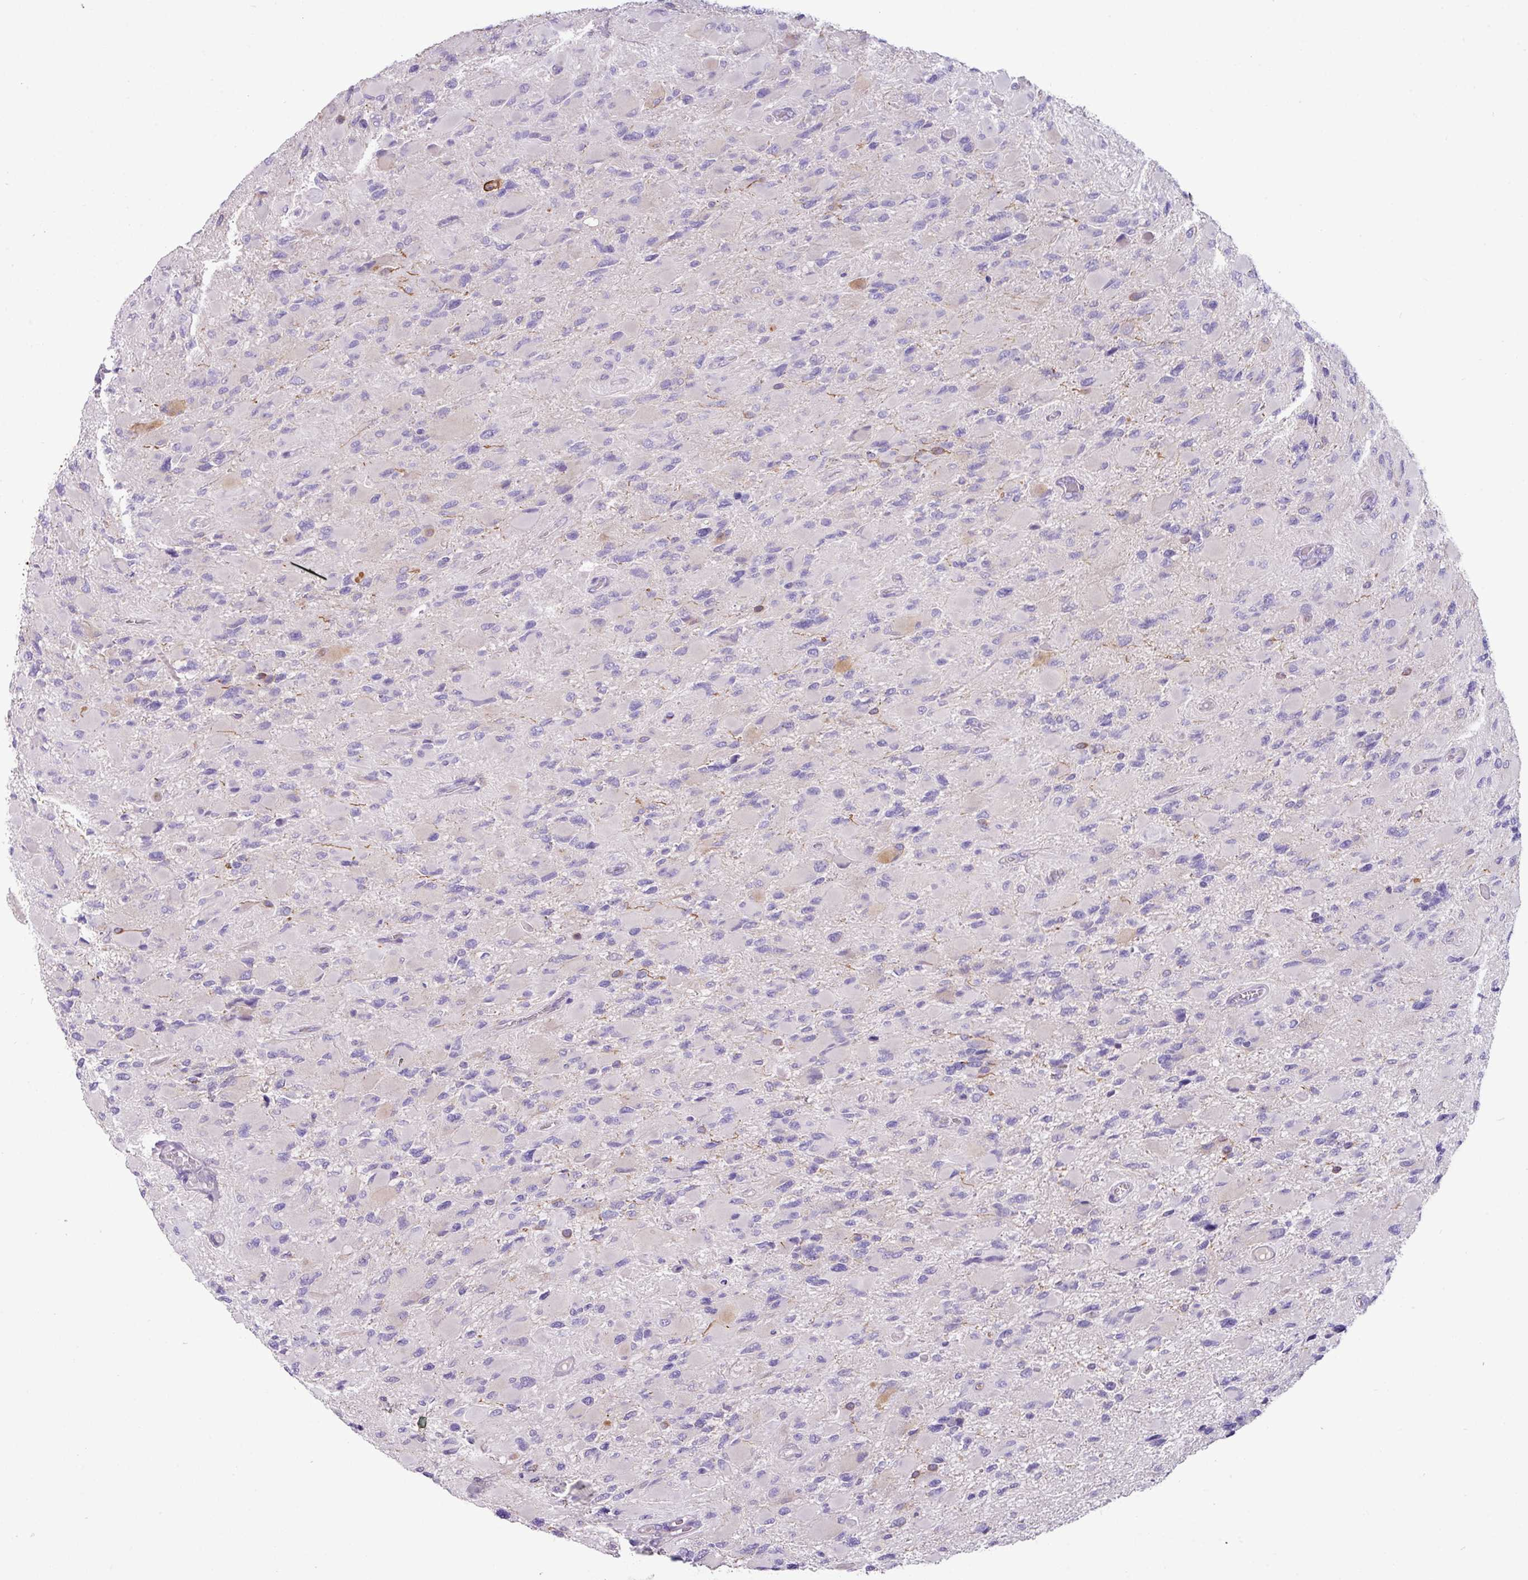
{"staining": {"intensity": "negative", "quantity": "none", "location": "none"}, "tissue": "glioma", "cell_type": "Tumor cells", "image_type": "cancer", "snomed": [{"axis": "morphology", "description": "Glioma, malignant, High grade"}, {"axis": "topography", "description": "Cerebral cortex"}], "caption": "Tumor cells show no significant expression in high-grade glioma (malignant). The staining was performed using DAB (3,3'-diaminobenzidine) to visualize the protein expression in brown, while the nuclei were stained in blue with hematoxylin (Magnification: 20x).", "gene": "ZNF524", "patient": {"sex": "female", "age": 36}}